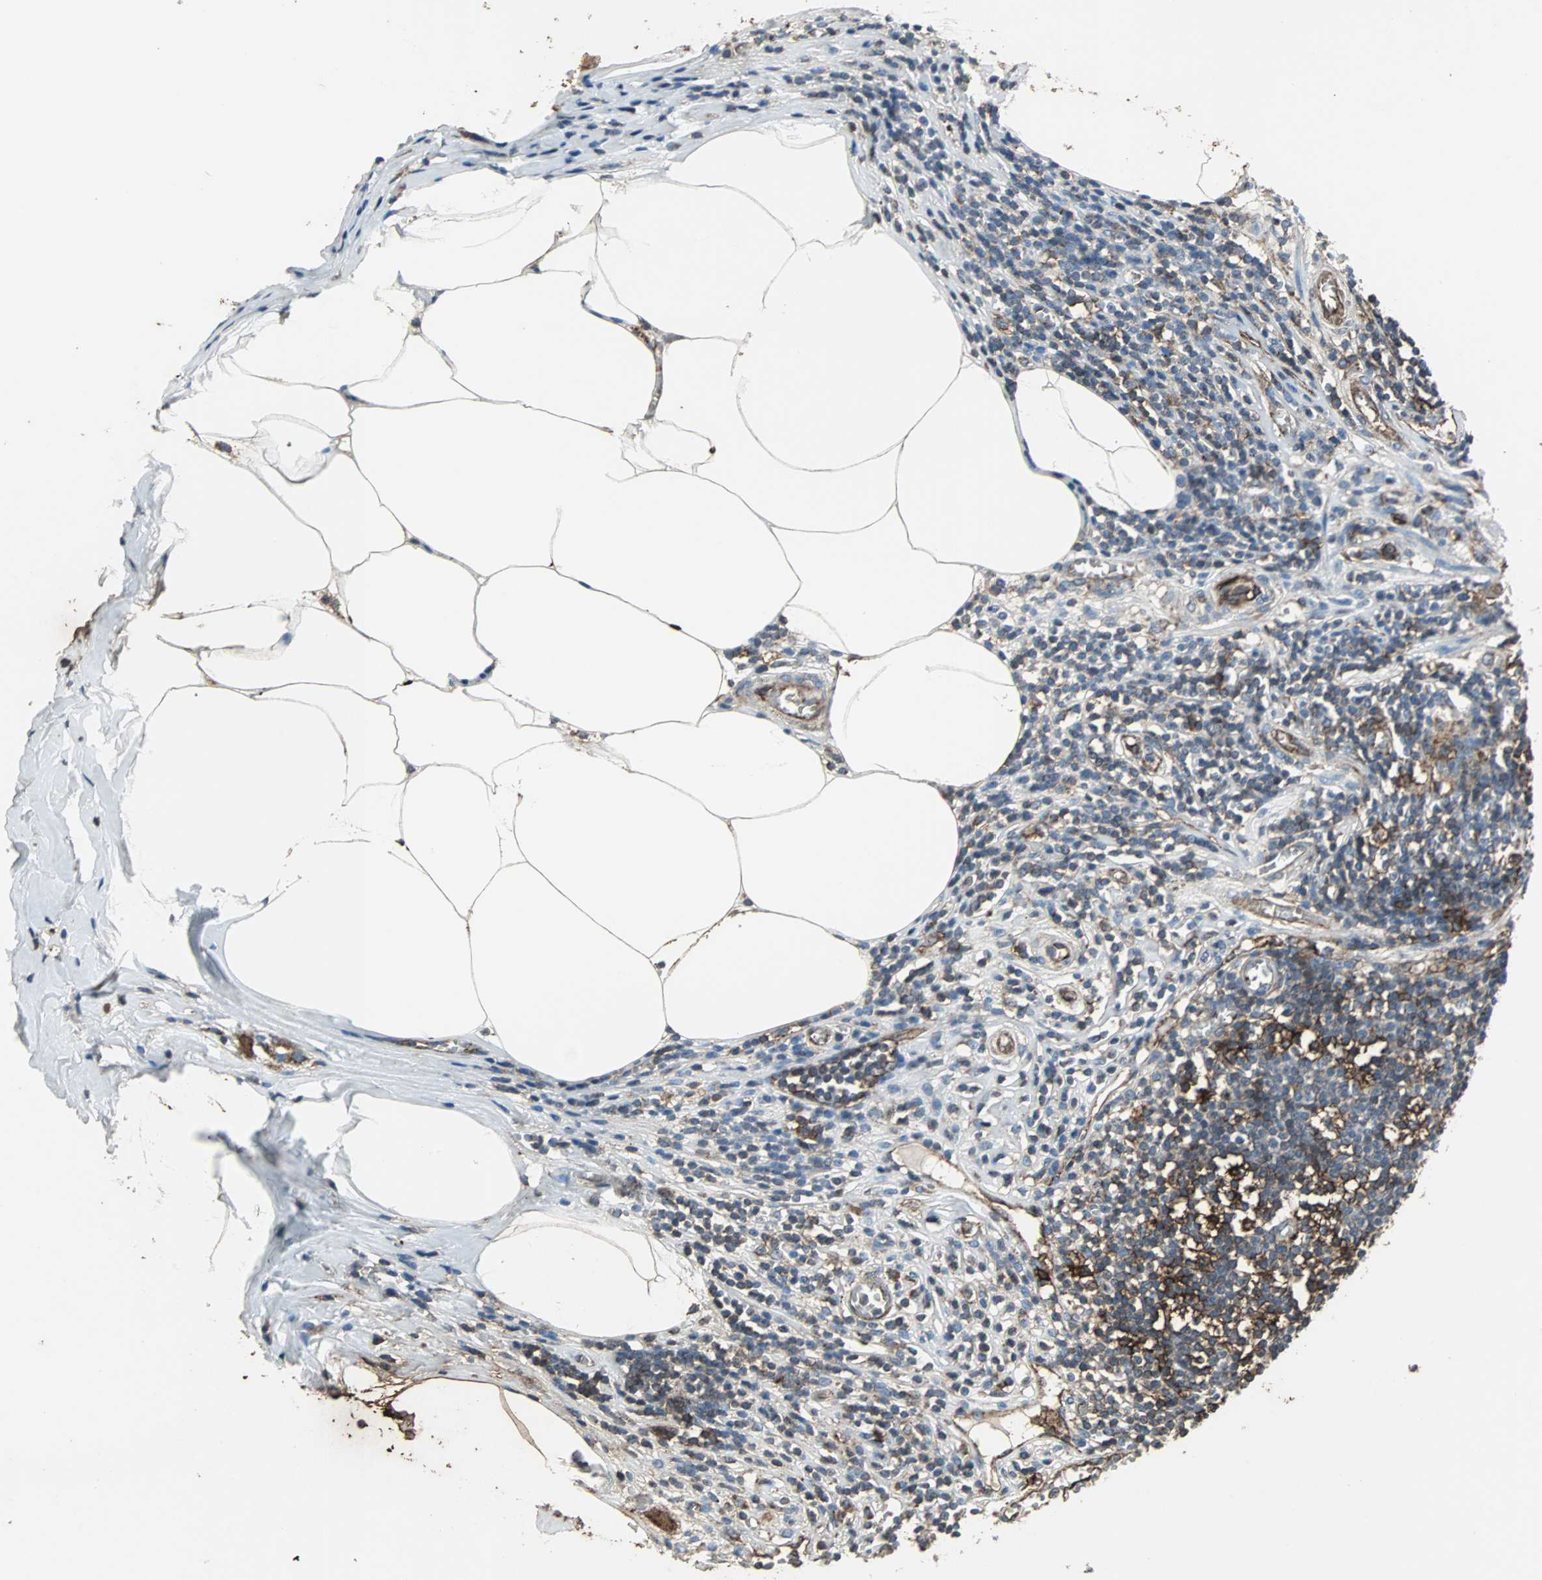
{"staining": {"intensity": "strong", "quantity": ">75%", "location": "cytoplasmic/membranous"}, "tissue": "appendix", "cell_type": "Glandular cells", "image_type": "normal", "snomed": [{"axis": "morphology", "description": "Normal tissue, NOS"}, {"axis": "morphology", "description": "Inflammation, NOS"}, {"axis": "topography", "description": "Appendix"}], "caption": "Protein staining of unremarkable appendix shows strong cytoplasmic/membranous expression in about >75% of glandular cells. (DAB (3,3'-diaminobenzidine) IHC with brightfield microscopy, high magnification).", "gene": "F11R", "patient": {"sex": "male", "age": 46}}